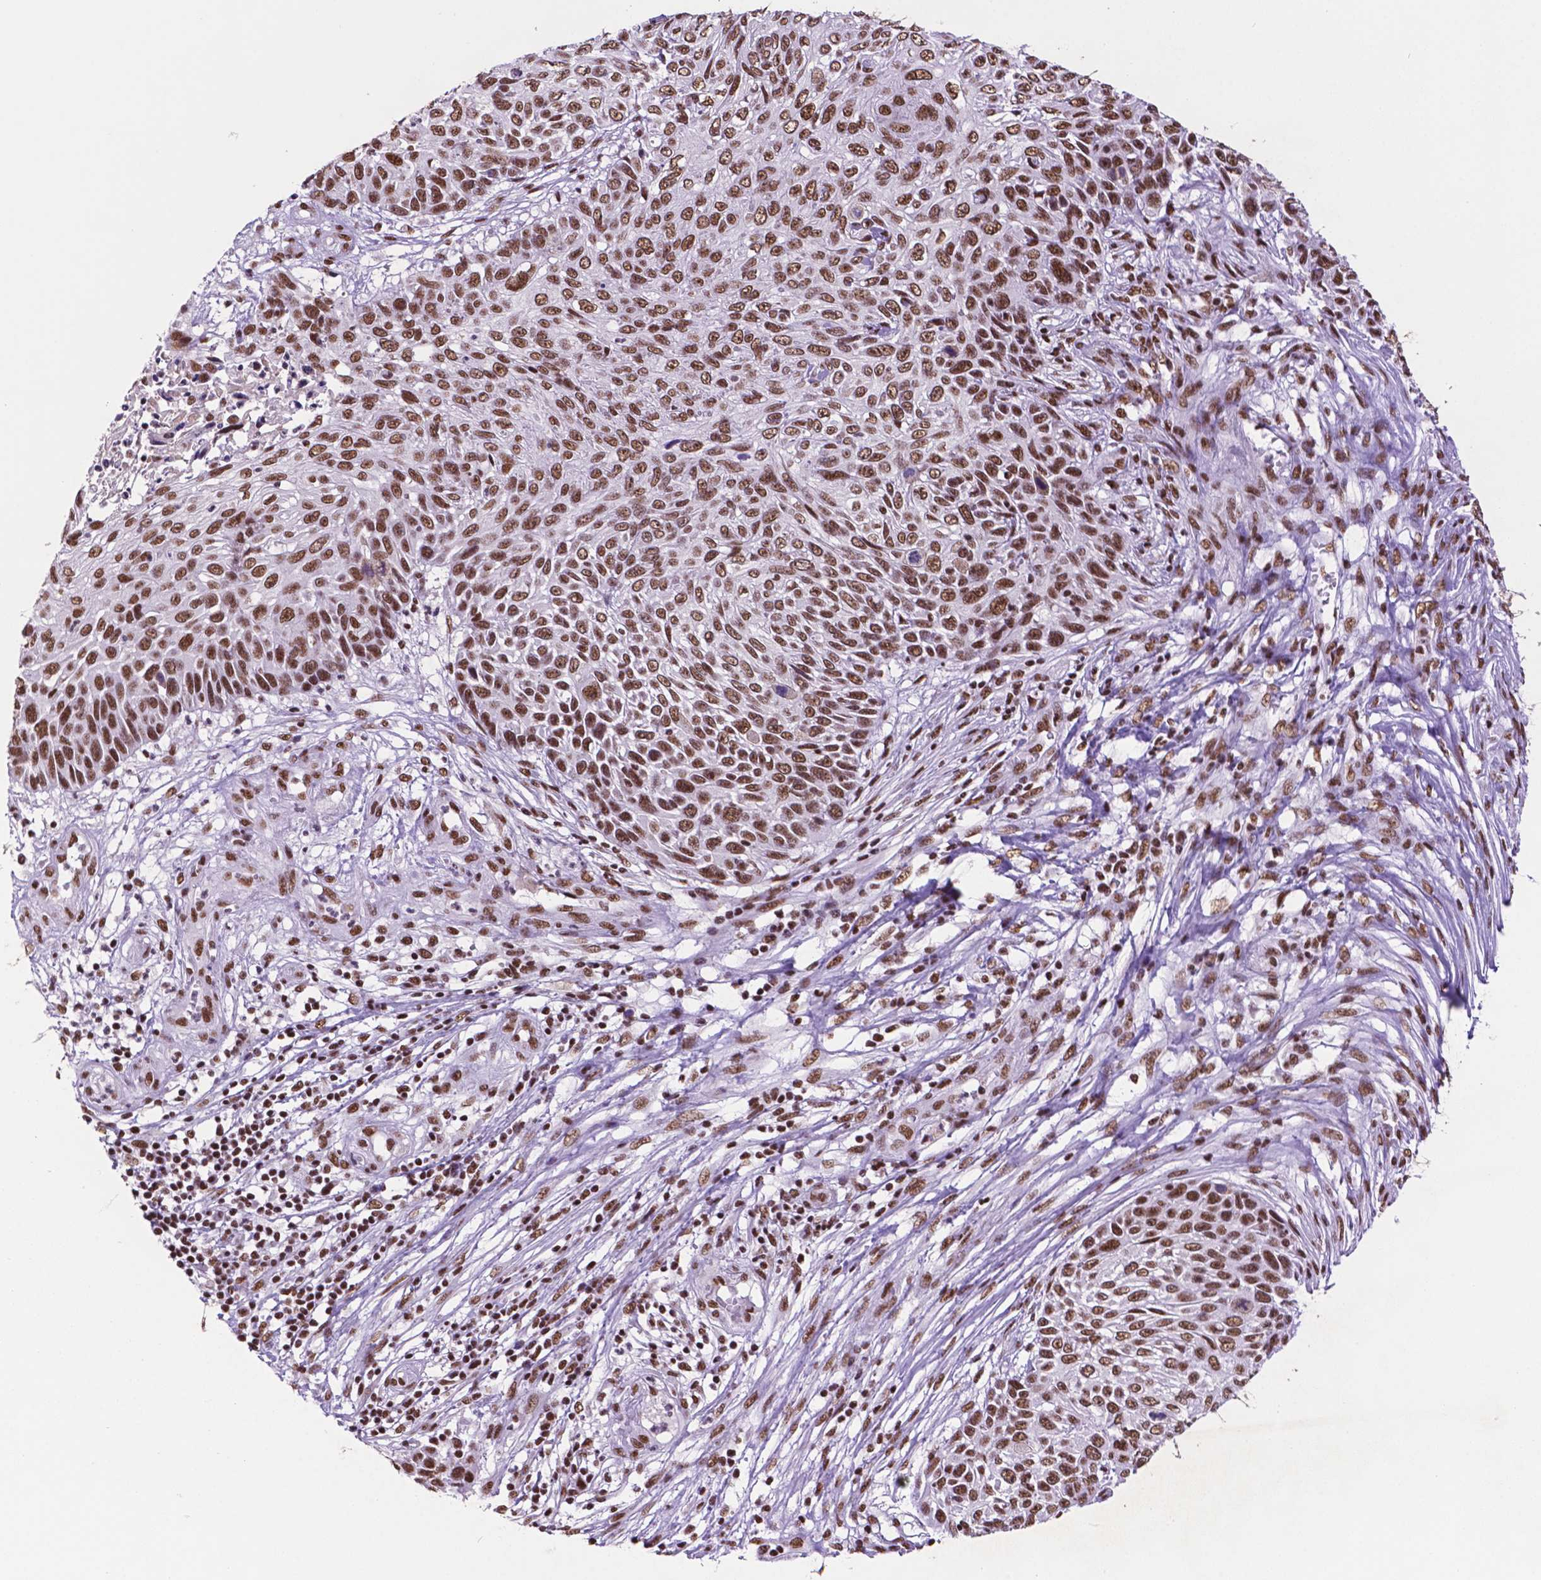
{"staining": {"intensity": "moderate", "quantity": ">75%", "location": "nuclear"}, "tissue": "skin cancer", "cell_type": "Tumor cells", "image_type": "cancer", "snomed": [{"axis": "morphology", "description": "Squamous cell carcinoma, NOS"}, {"axis": "topography", "description": "Skin"}], "caption": "Skin cancer stained with IHC demonstrates moderate nuclear expression in approximately >75% of tumor cells.", "gene": "CCAR2", "patient": {"sex": "male", "age": 92}}